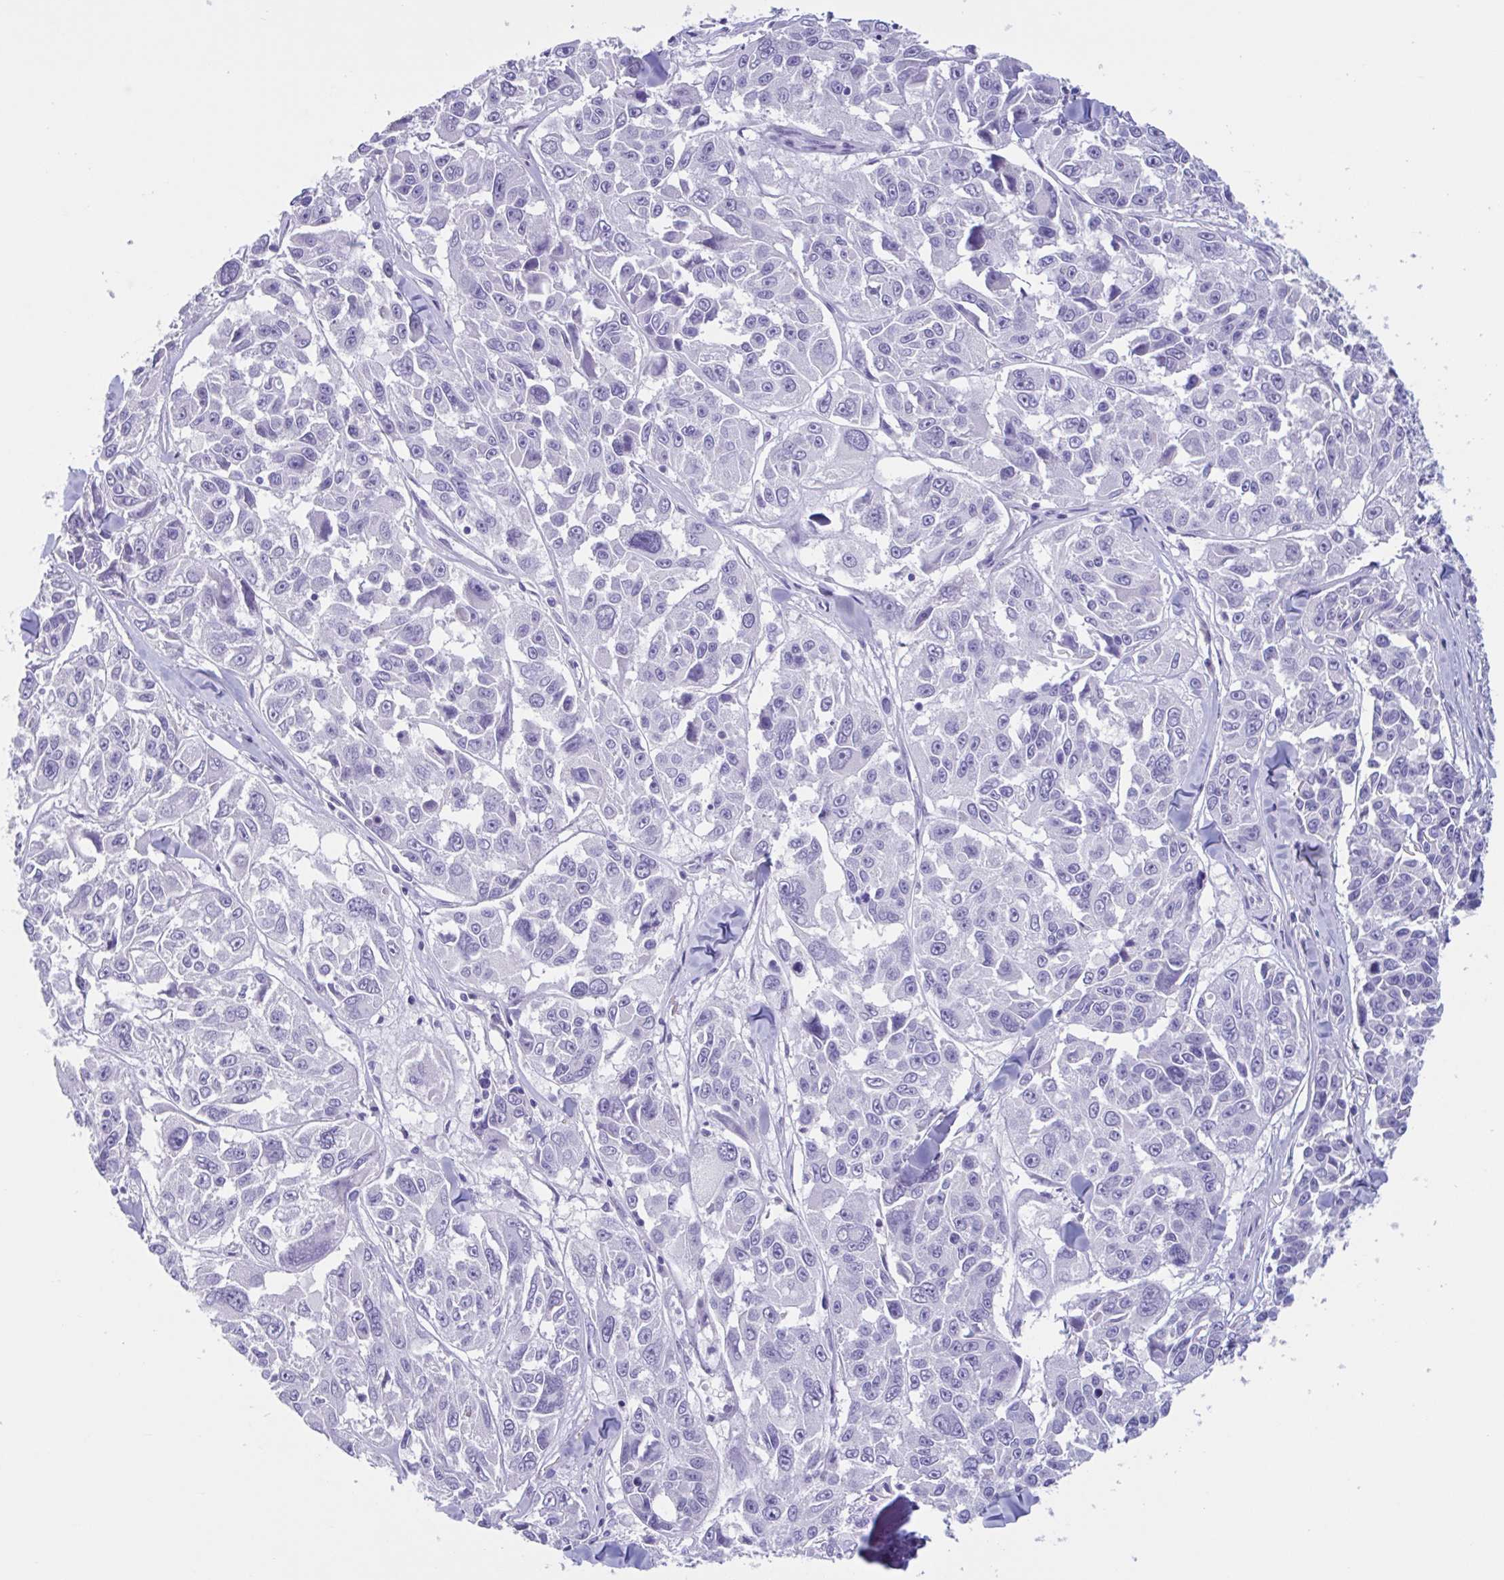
{"staining": {"intensity": "negative", "quantity": "none", "location": "none"}, "tissue": "melanoma", "cell_type": "Tumor cells", "image_type": "cancer", "snomed": [{"axis": "morphology", "description": "Malignant melanoma, NOS"}, {"axis": "topography", "description": "Skin"}], "caption": "High magnification brightfield microscopy of malignant melanoma stained with DAB (brown) and counterstained with hematoxylin (blue): tumor cells show no significant staining. (Brightfield microscopy of DAB (3,3'-diaminobenzidine) IHC at high magnification).", "gene": "USP35", "patient": {"sex": "female", "age": 66}}